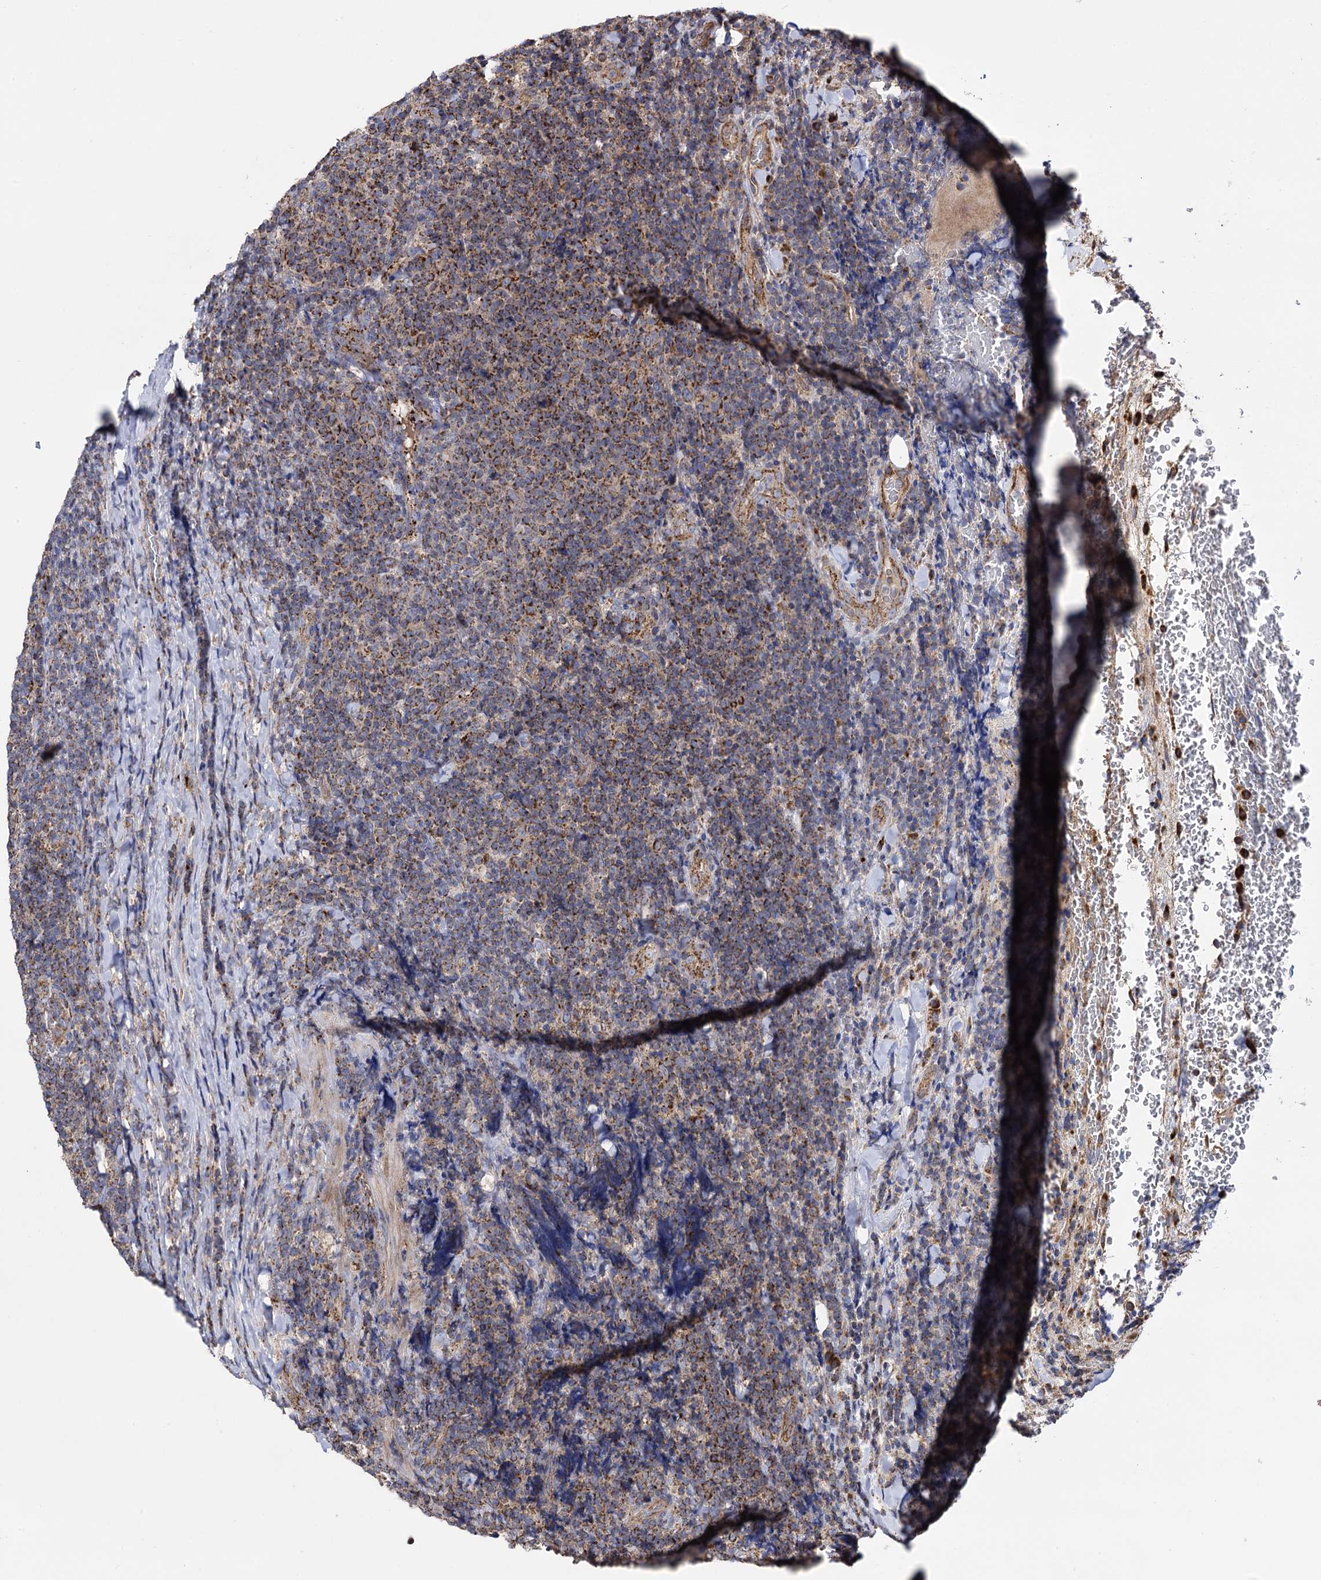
{"staining": {"intensity": "moderate", "quantity": ">75%", "location": "cytoplasmic/membranous"}, "tissue": "lymphoma", "cell_type": "Tumor cells", "image_type": "cancer", "snomed": [{"axis": "morphology", "description": "Malignant lymphoma, non-Hodgkin's type, Low grade"}, {"axis": "topography", "description": "Lymph node"}], "caption": "IHC micrograph of human malignant lymphoma, non-Hodgkin's type (low-grade) stained for a protein (brown), which demonstrates medium levels of moderate cytoplasmic/membranous positivity in about >75% of tumor cells.", "gene": "IQCH", "patient": {"sex": "male", "age": 66}}